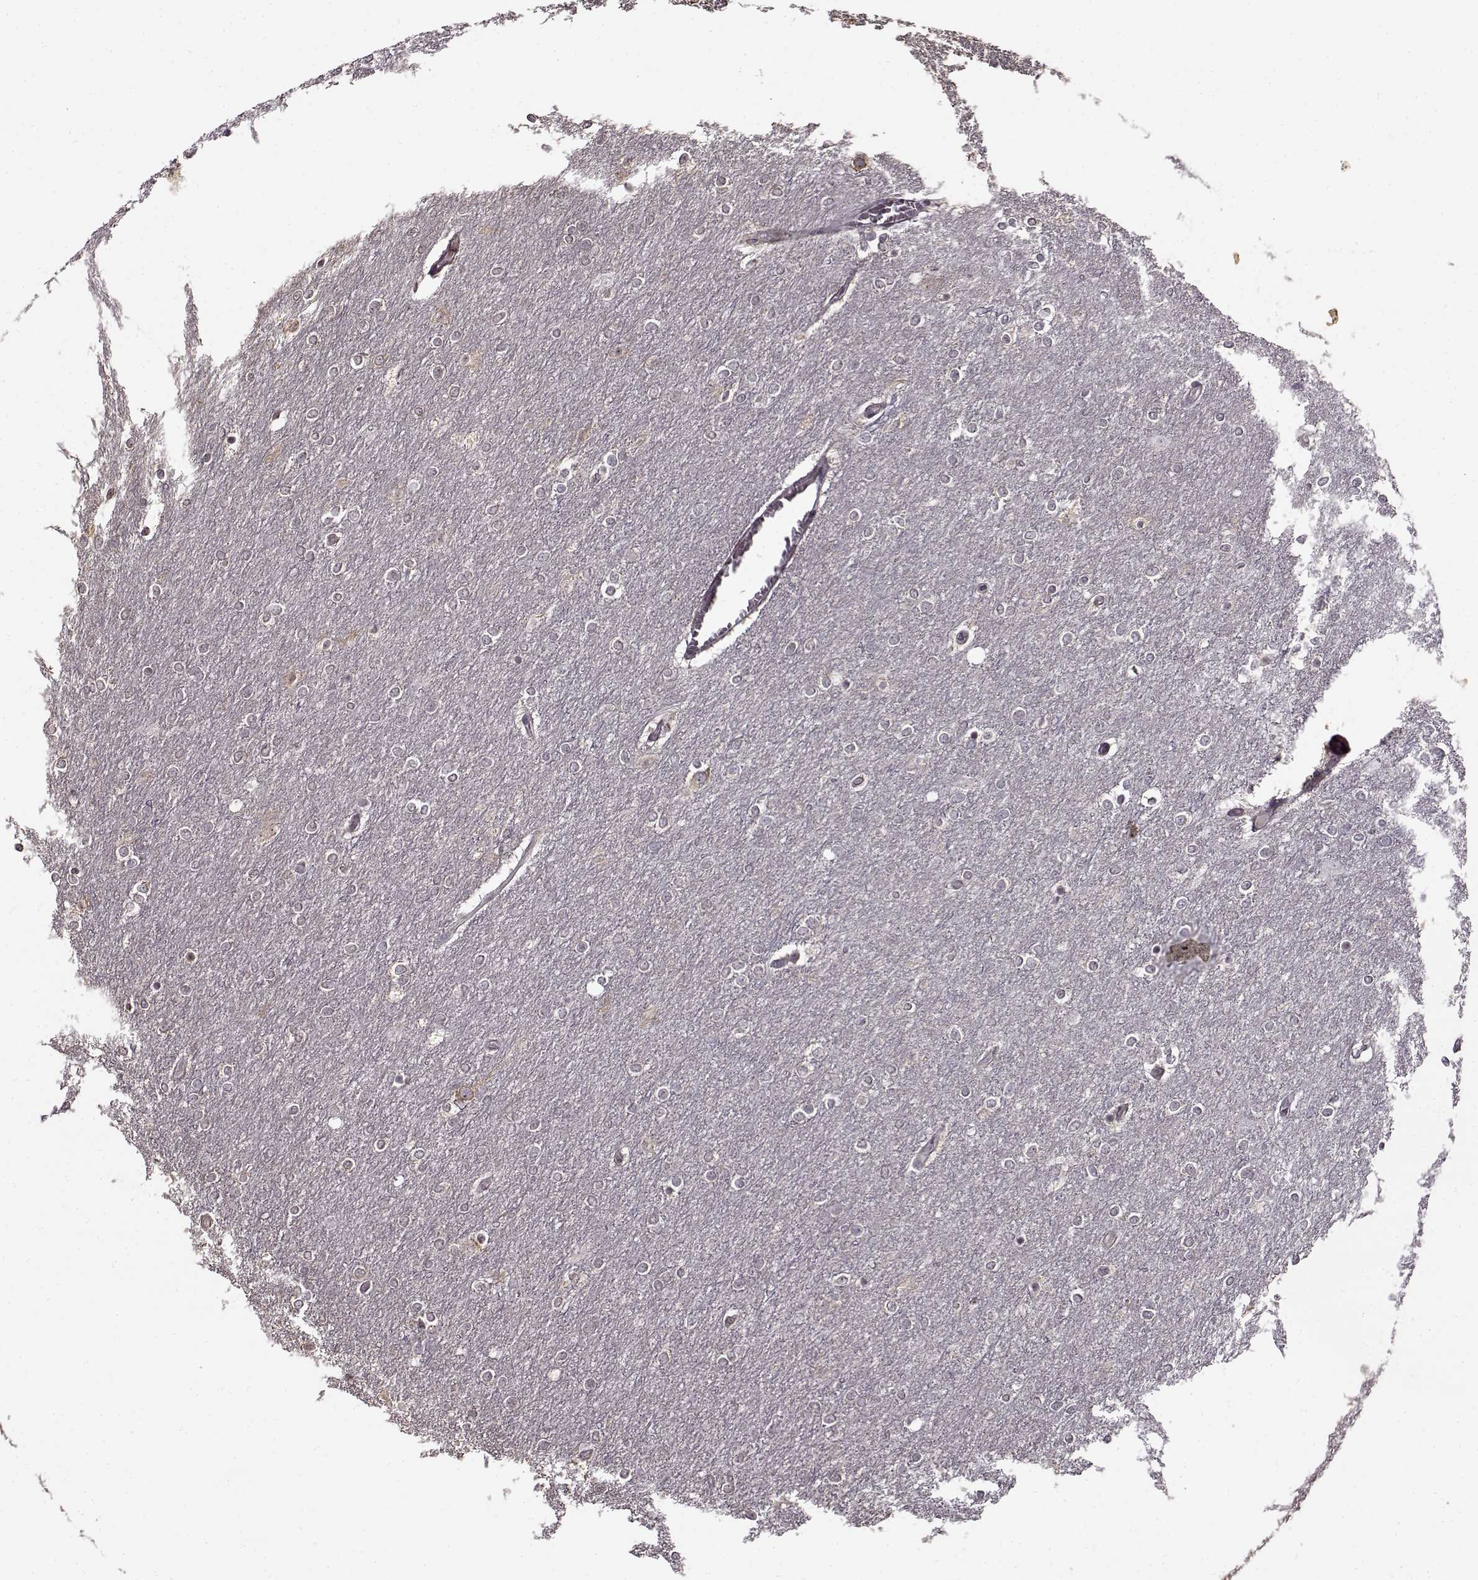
{"staining": {"intensity": "negative", "quantity": "none", "location": "none"}, "tissue": "glioma", "cell_type": "Tumor cells", "image_type": "cancer", "snomed": [{"axis": "morphology", "description": "Glioma, malignant, High grade"}, {"axis": "topography", "description": "Brain"}], "caption": "A high-resolution photomicrograph shows immunohistochemistry staining of glioma, which displays no significant expression in tumor cells.", "gene": "FSHB", "patient": {"sex": "female", "age": 61}}